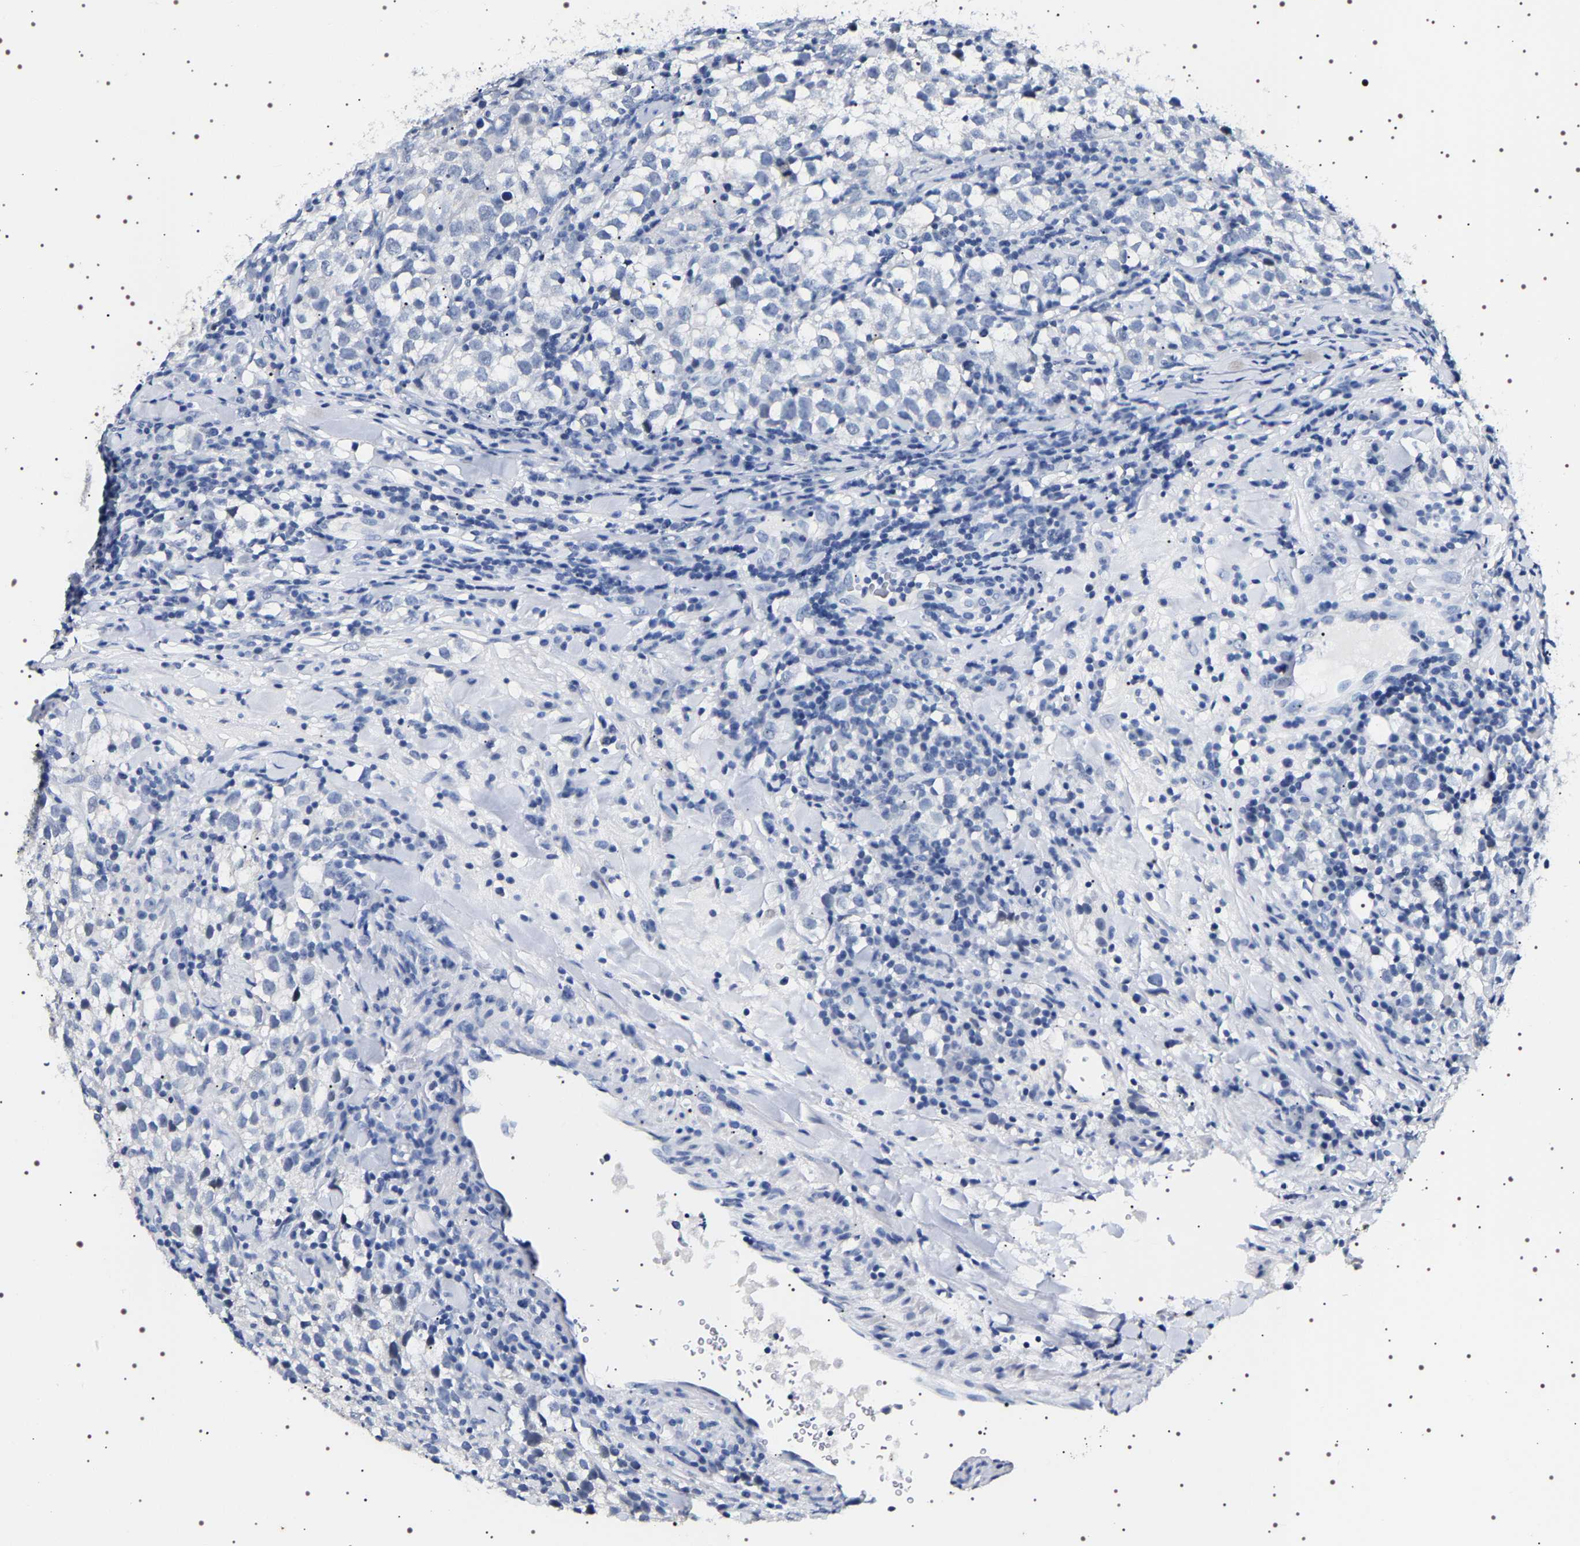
{"staining": {"intensity": "negative", "quantity": "none", "location": "none"}, "tissue": "testis cancer", "cell_type": "Tumor cells", "image_type": "cancer", "snomed": [{"axis": "morphology", "description": "Seminoma, NOS"}, {"axis": "morphology", "description": "Carcinoma, Embryonal, NOS"}, {"axis": "topography", "description": "Testis"}], "caption": "Photomicrograph shows no significant protein positivity in tumor cells of testis cancer.", "gene": "UBQLN3", "patient": {"sex": "male", "age": 36}}